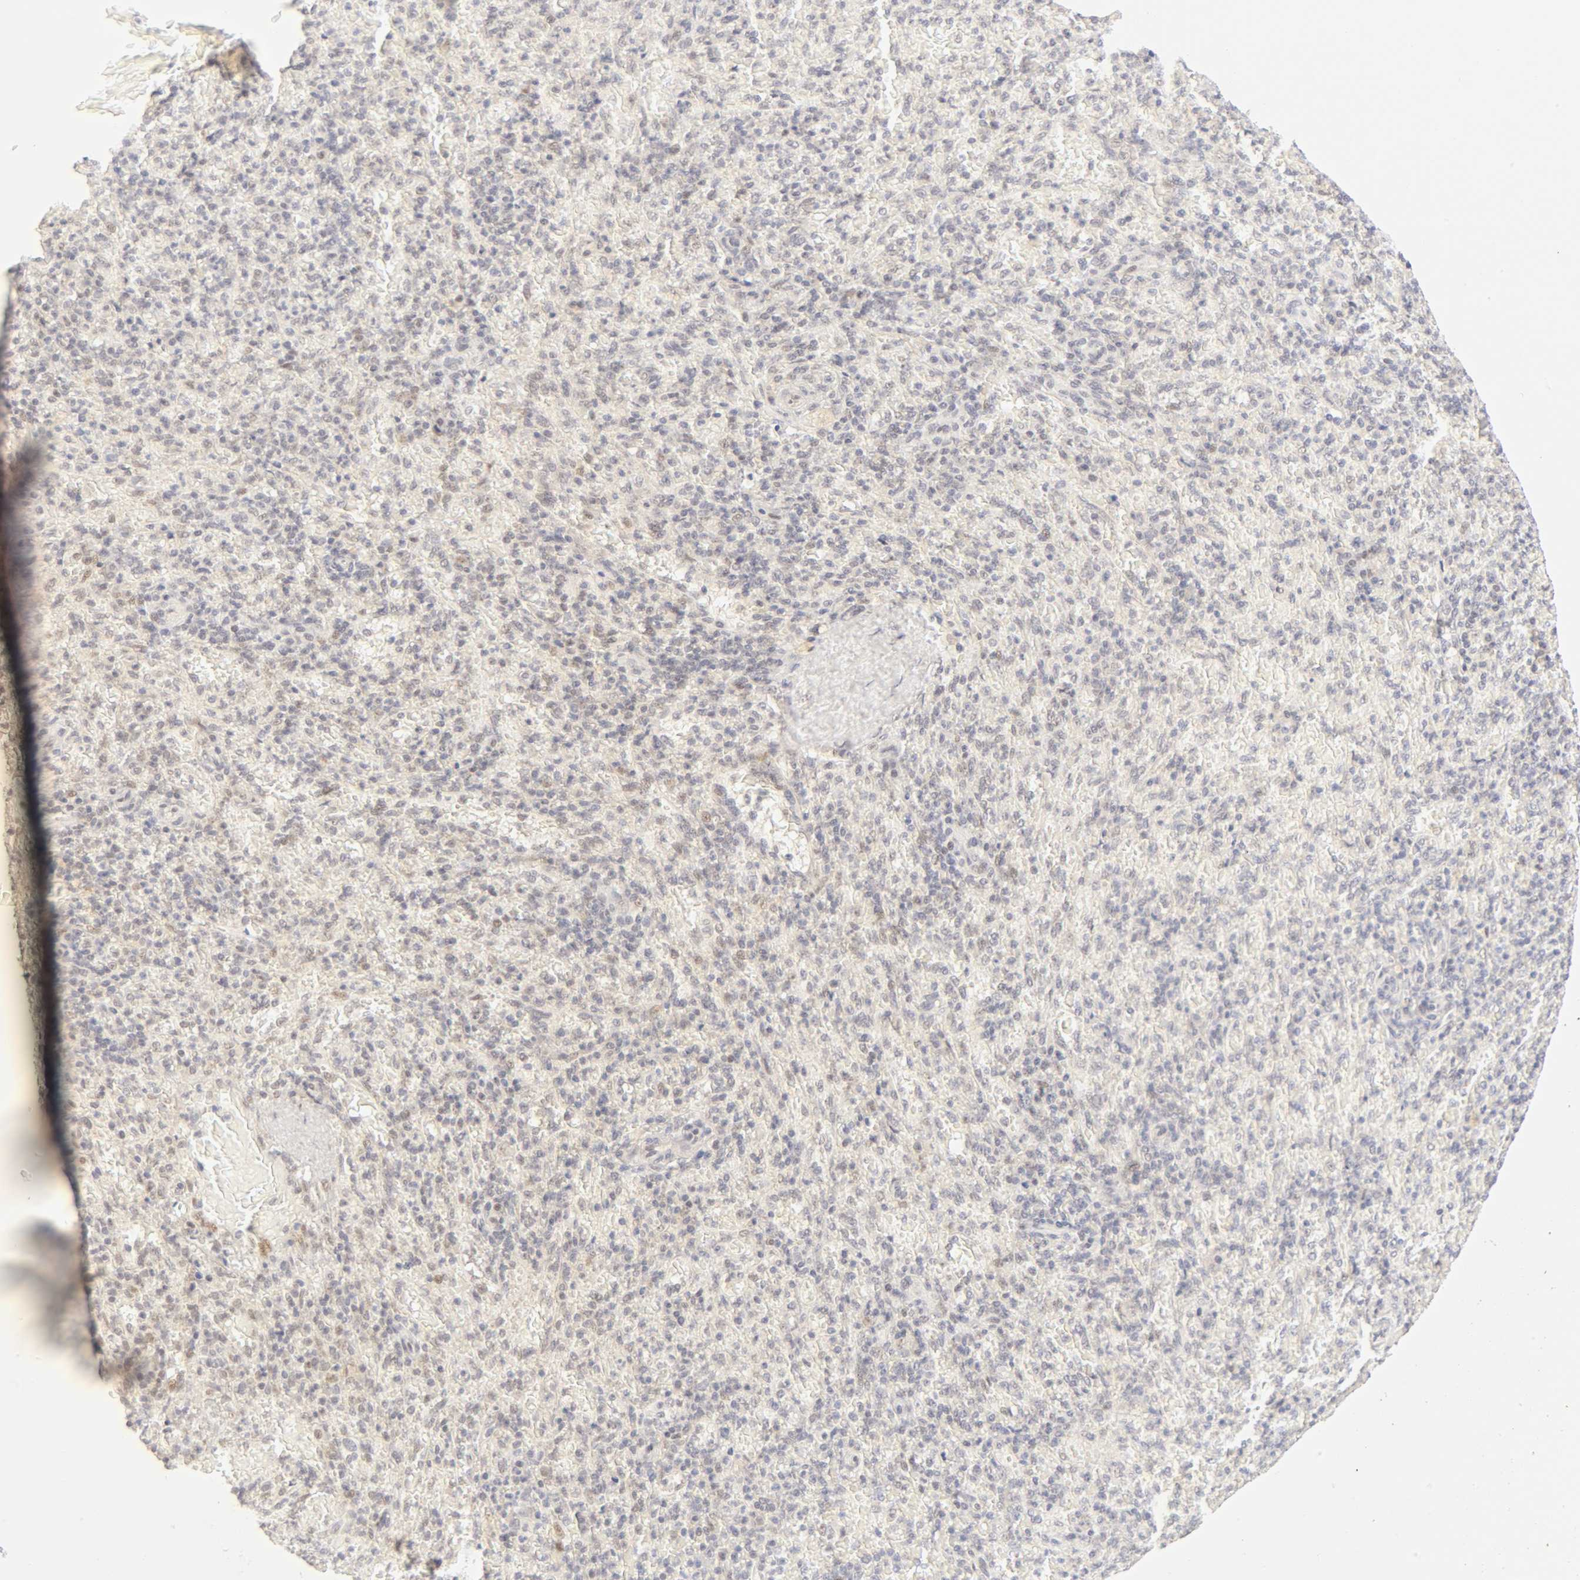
{"staining": {"intensity": "weak", "quantity": "<25%", "location": "nuclear"}, "tissue": "spleen", "cell_type": "Cells in red pulp", "image_type": "normal", "snomed": [{"axis": "morphology", "description": "Normal tissue, NOS"}, {"axis": "topography", "description": "Spleen"}], "caption": "This is an IHC histopathology image of benign spleen. There is no staining in cells in red pulp.", "gene": "MNAT1", "patient": {"sex": "female", "age": 43}}